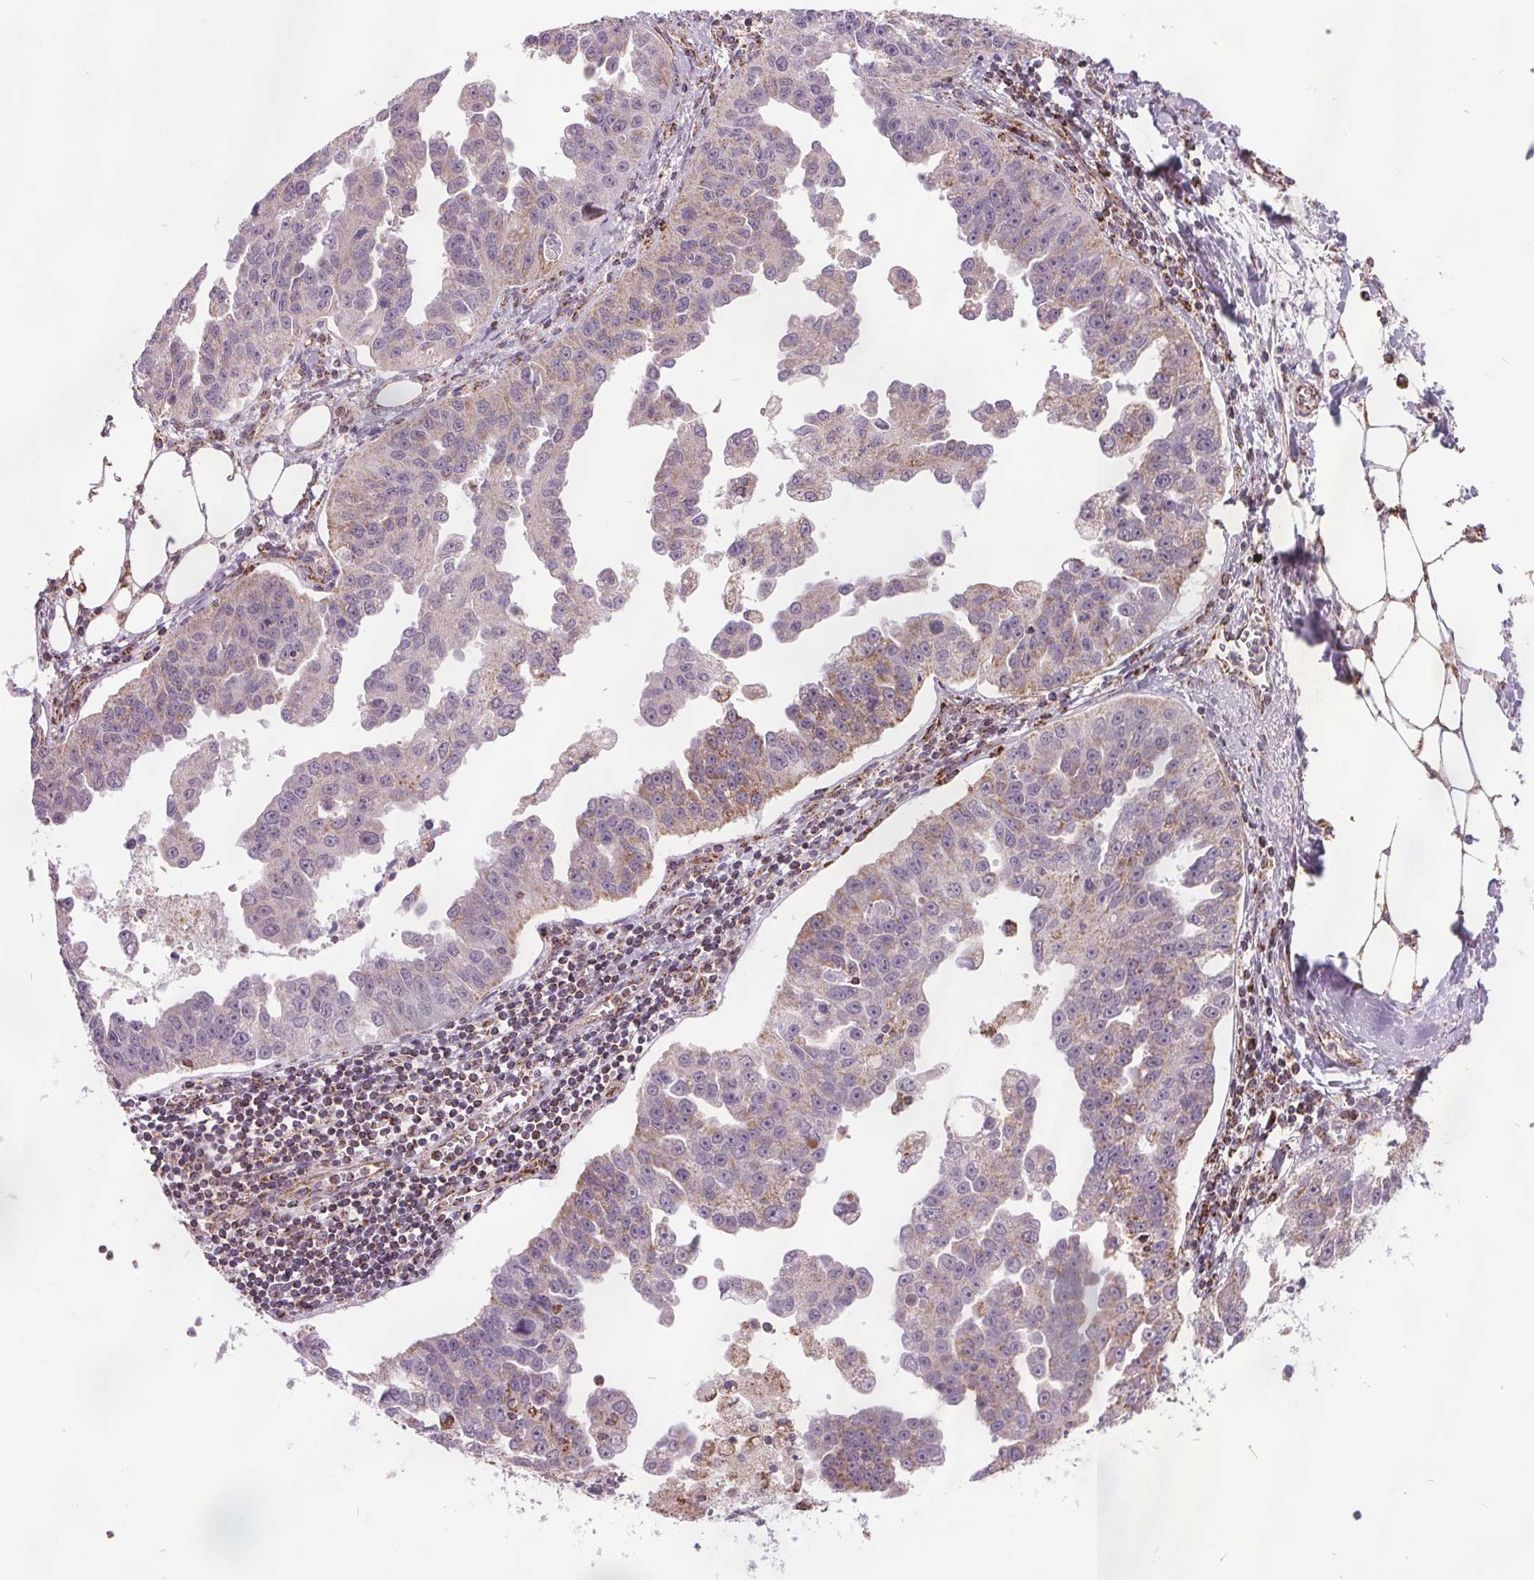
{"staining": {"intensity": "weak", "quantity": "<25%", "location": "cytoplasmic/membranous"}, "tissue": "ovarian cancer", "cell_type": "Tumor cells", "image_type": "cancer", "snomed": [{"axis": "morphology", "description": "Cystadenocarcinoma, serous, NOS"}, {"axis": "topography", "description": "Ovary"}], "caption": "IHC image of human ovarian cancer stained for a protein (brown), which demonstrates no expression in tumor cells.", "gene": "NDUFS6", "patient": {"sex": "female", "age": 75}}